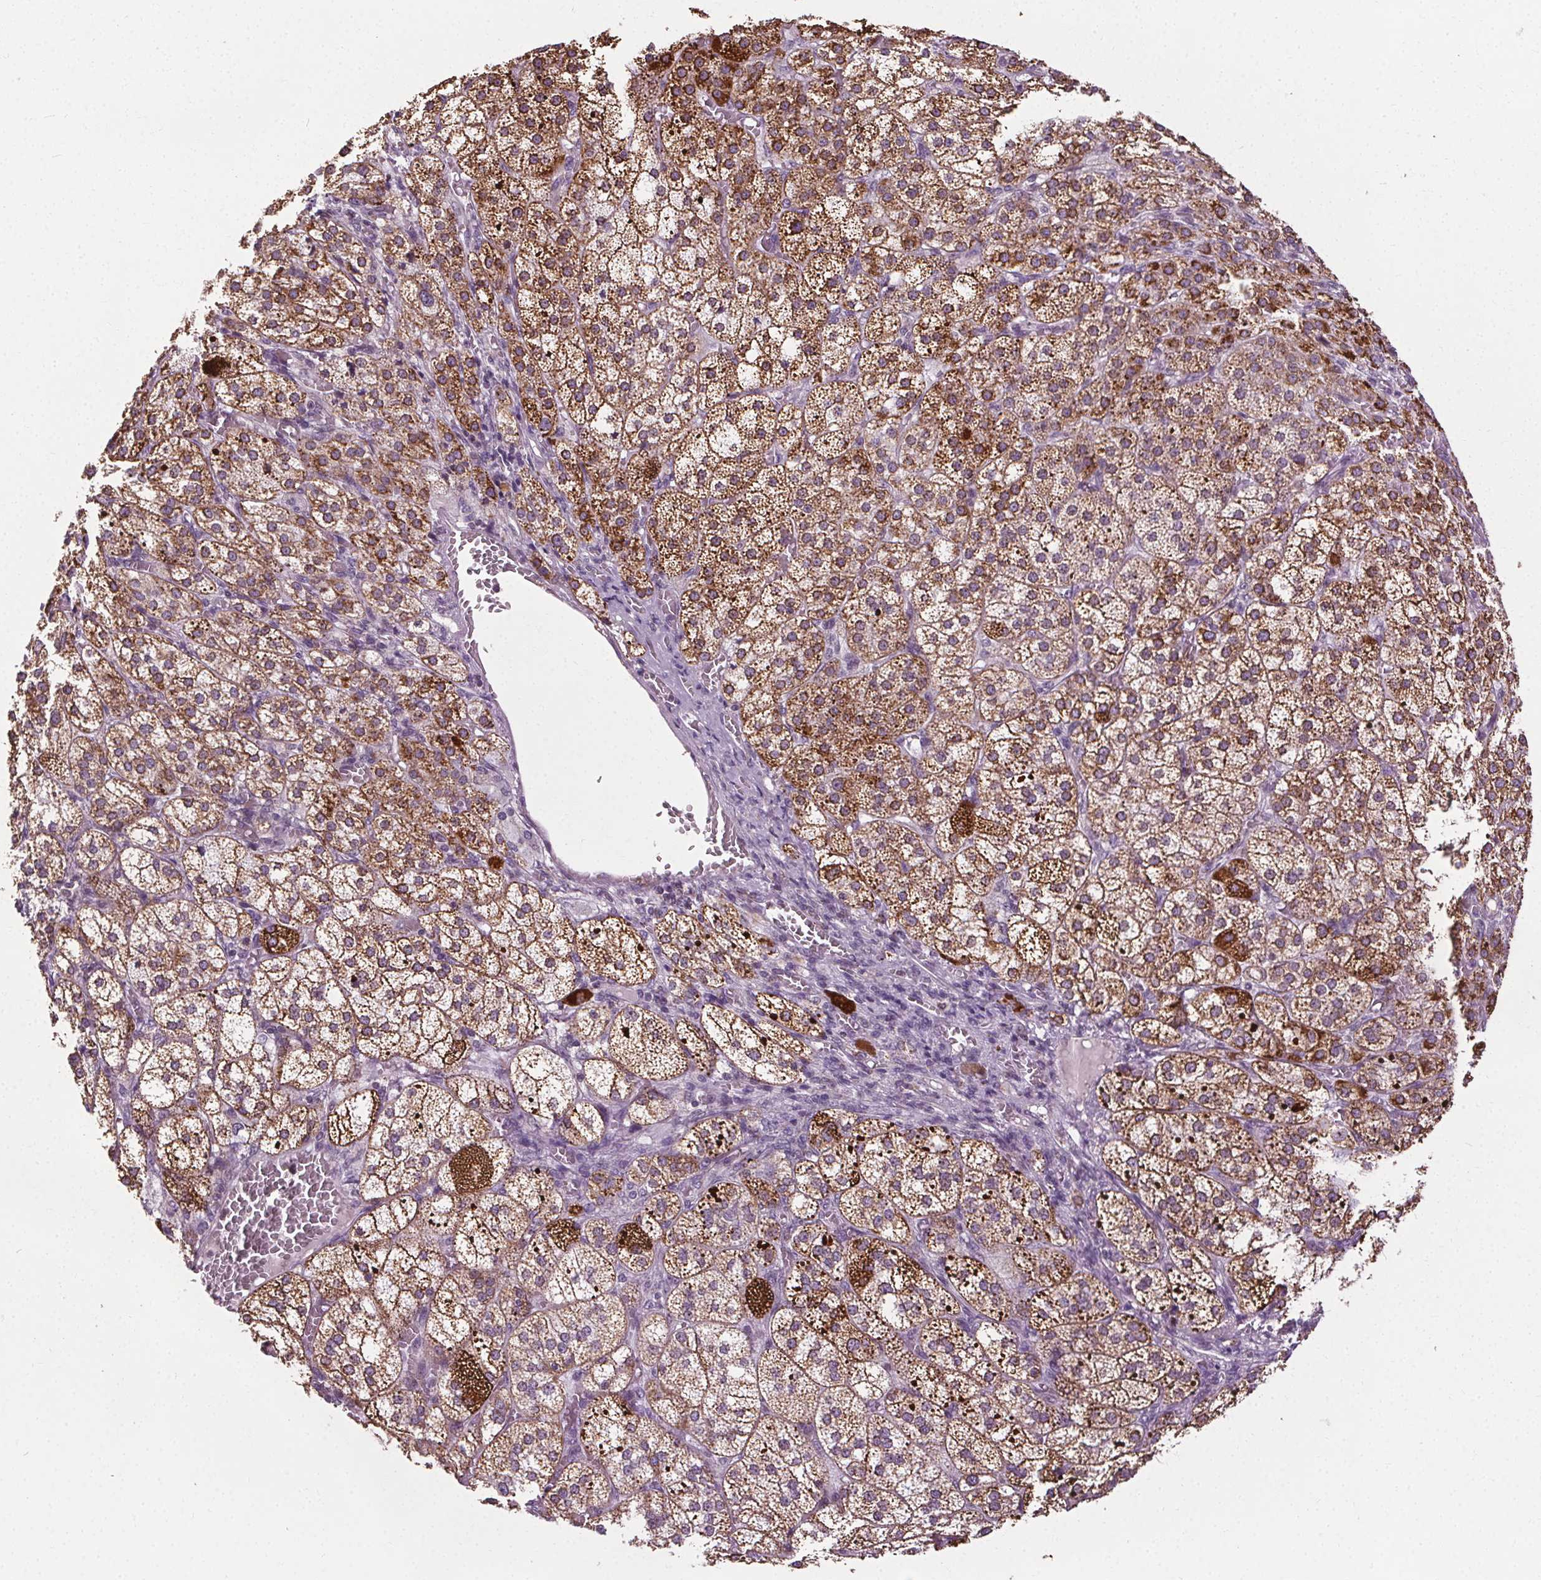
{"staining": {"intensity": "strong", "quantity": ">75%", "location": "cytoplasmic/membranous"}, "tissue": "adrenal gland", "cell_type": "Glandular cells", "image_type": "normal", "snomed": [{"axis": "morphology", "description": "Normal tissue, NOS"}, {"axis": "topography", "description": "Adrenal gland"}], "caption": "The micrograph exhibits staining of normal adrenal gland, revealing strong cytoplasmic/membranous protein staining (brown color) within glandular cells.", "gene": "LFNG", "patient": {"sex": "female", "age": 60}}